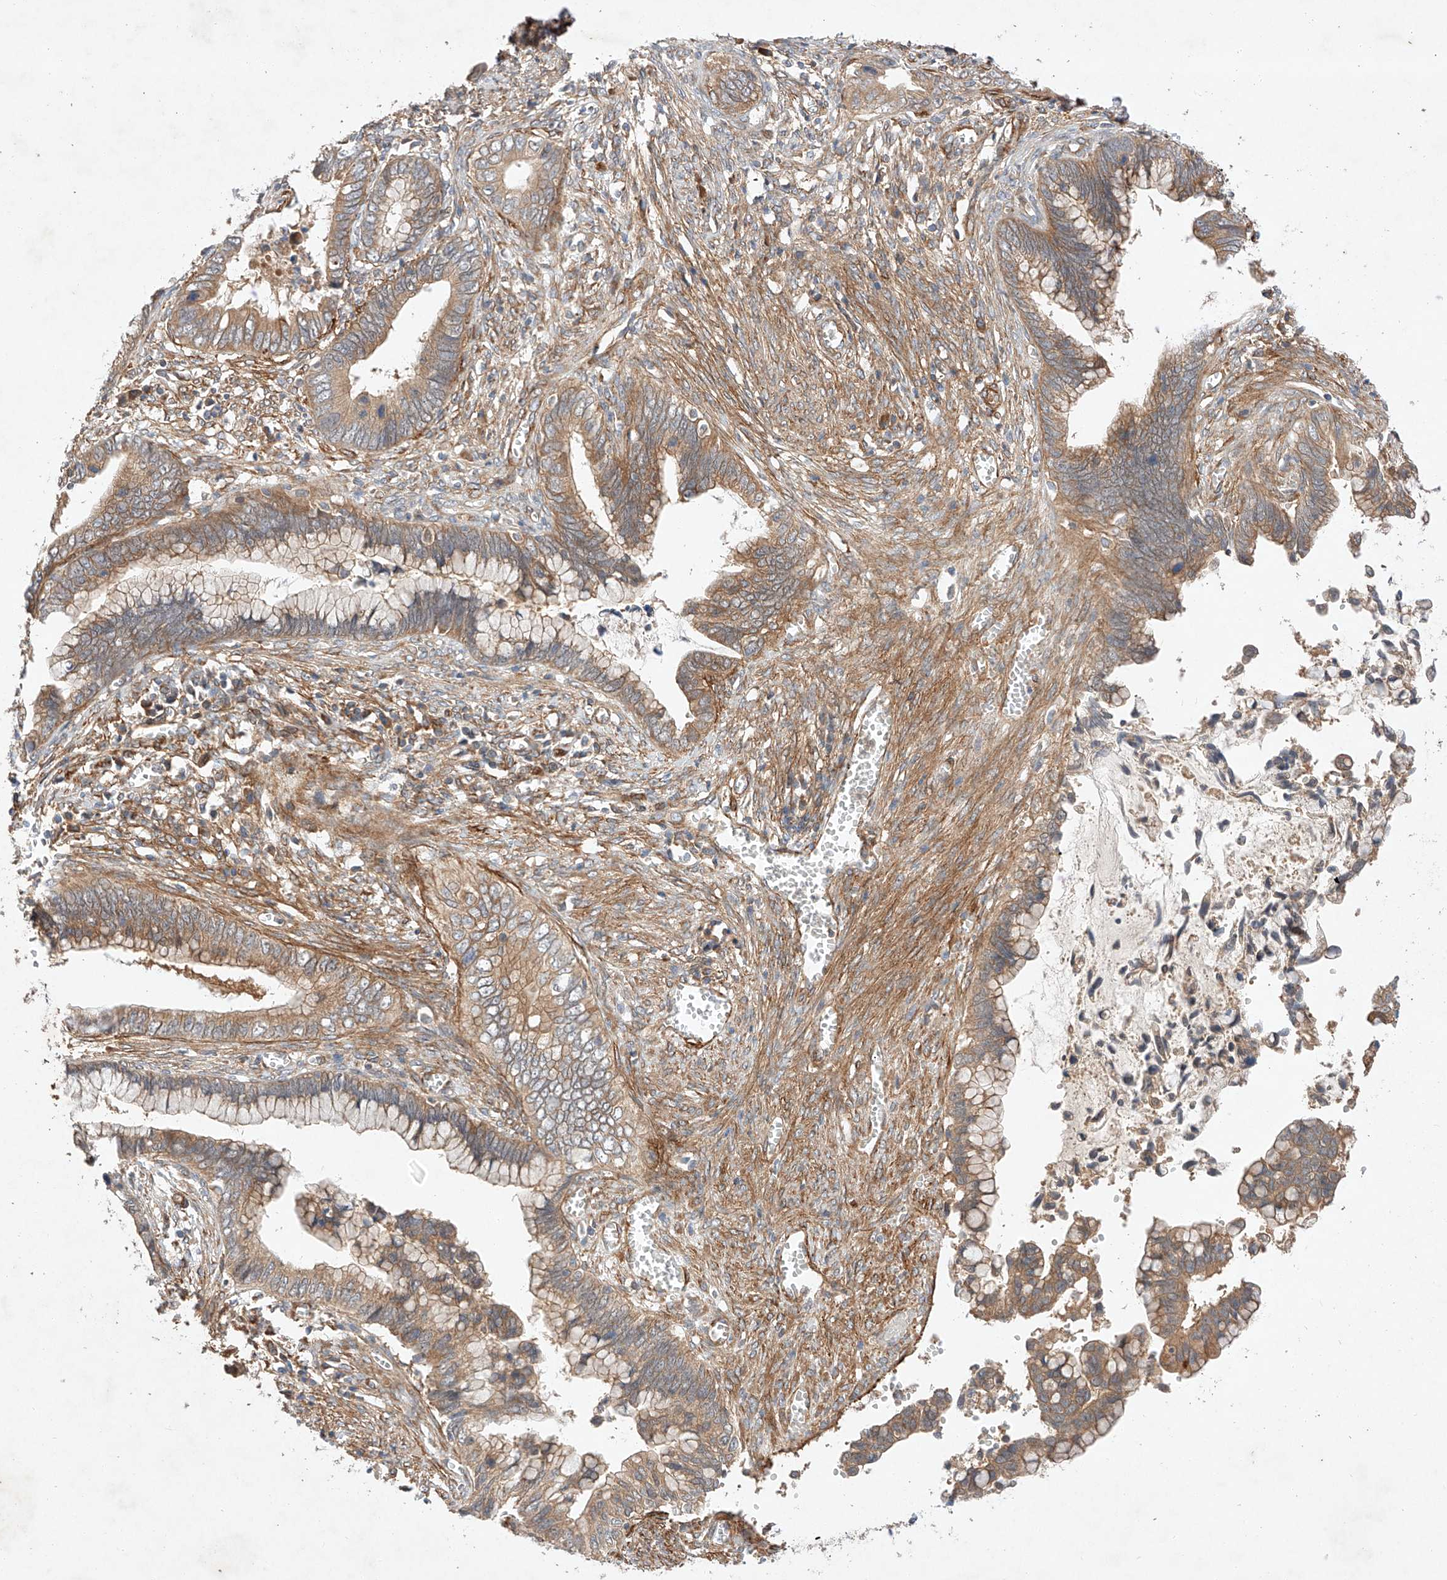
{"staining": {"intensity": "moderate", "quantity": ">75%", "location": "cytoplasmic/membranous"}, "tissue": "cervical cancer", "cell_type": "Tumor cells", "image_type": "cancer", "snomed": [{"axis": "morphology", "description": "Adenocarcinoma, NOS"}, {"axis": "topography", "description": "Cervix"}], "caption": "The histopathology image exhibits a brown stain indicating the presence of a protein in the cytoplasmic/membranous of tumor cells in cervical cancer (adenocarcinoma).", "gene": "RAB23", "patient": {"sex": "female", "age": 44}}